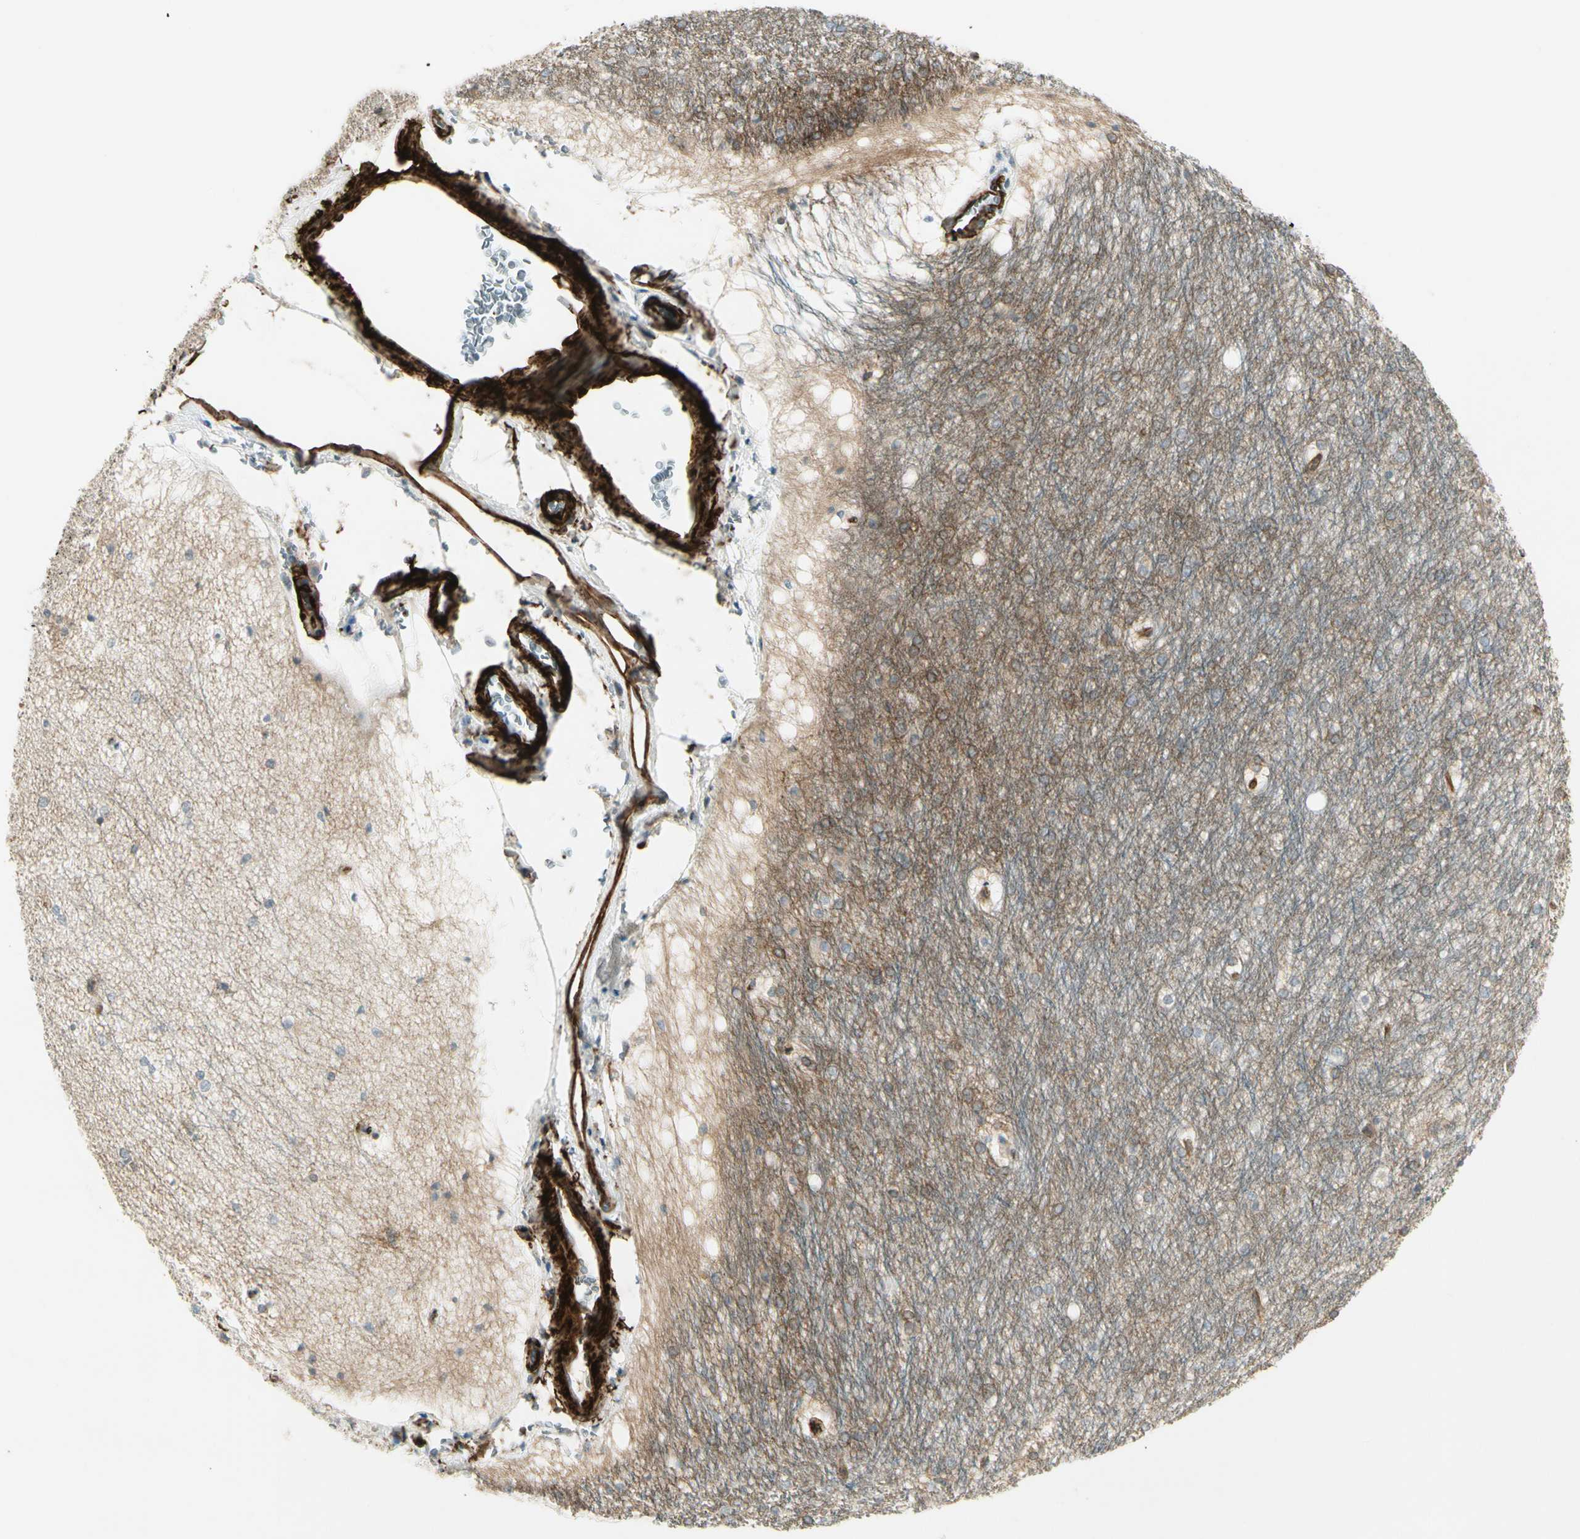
{"staining": {"intensity": "strong", "quantity": "<25%", "location": "cytoplasmic/membranous"}, "tissue": "hippocampus", "cell_type": "Glial cells", "image_type": "normal", "snomed": [{"axis": "morphology", "description": "Normal tissue, NOS"}, {"axis": "topography", "description": "Hippocampus"}], "caption": "The photomicrograph demonstrates immunohistochemical staining of normal hippocampus. There is strong cytoplasmic/membranous positivity is seen in about <25% of glial cells.", "gene": "MCAM", "patient": {"sex": "female", "age": 19}}